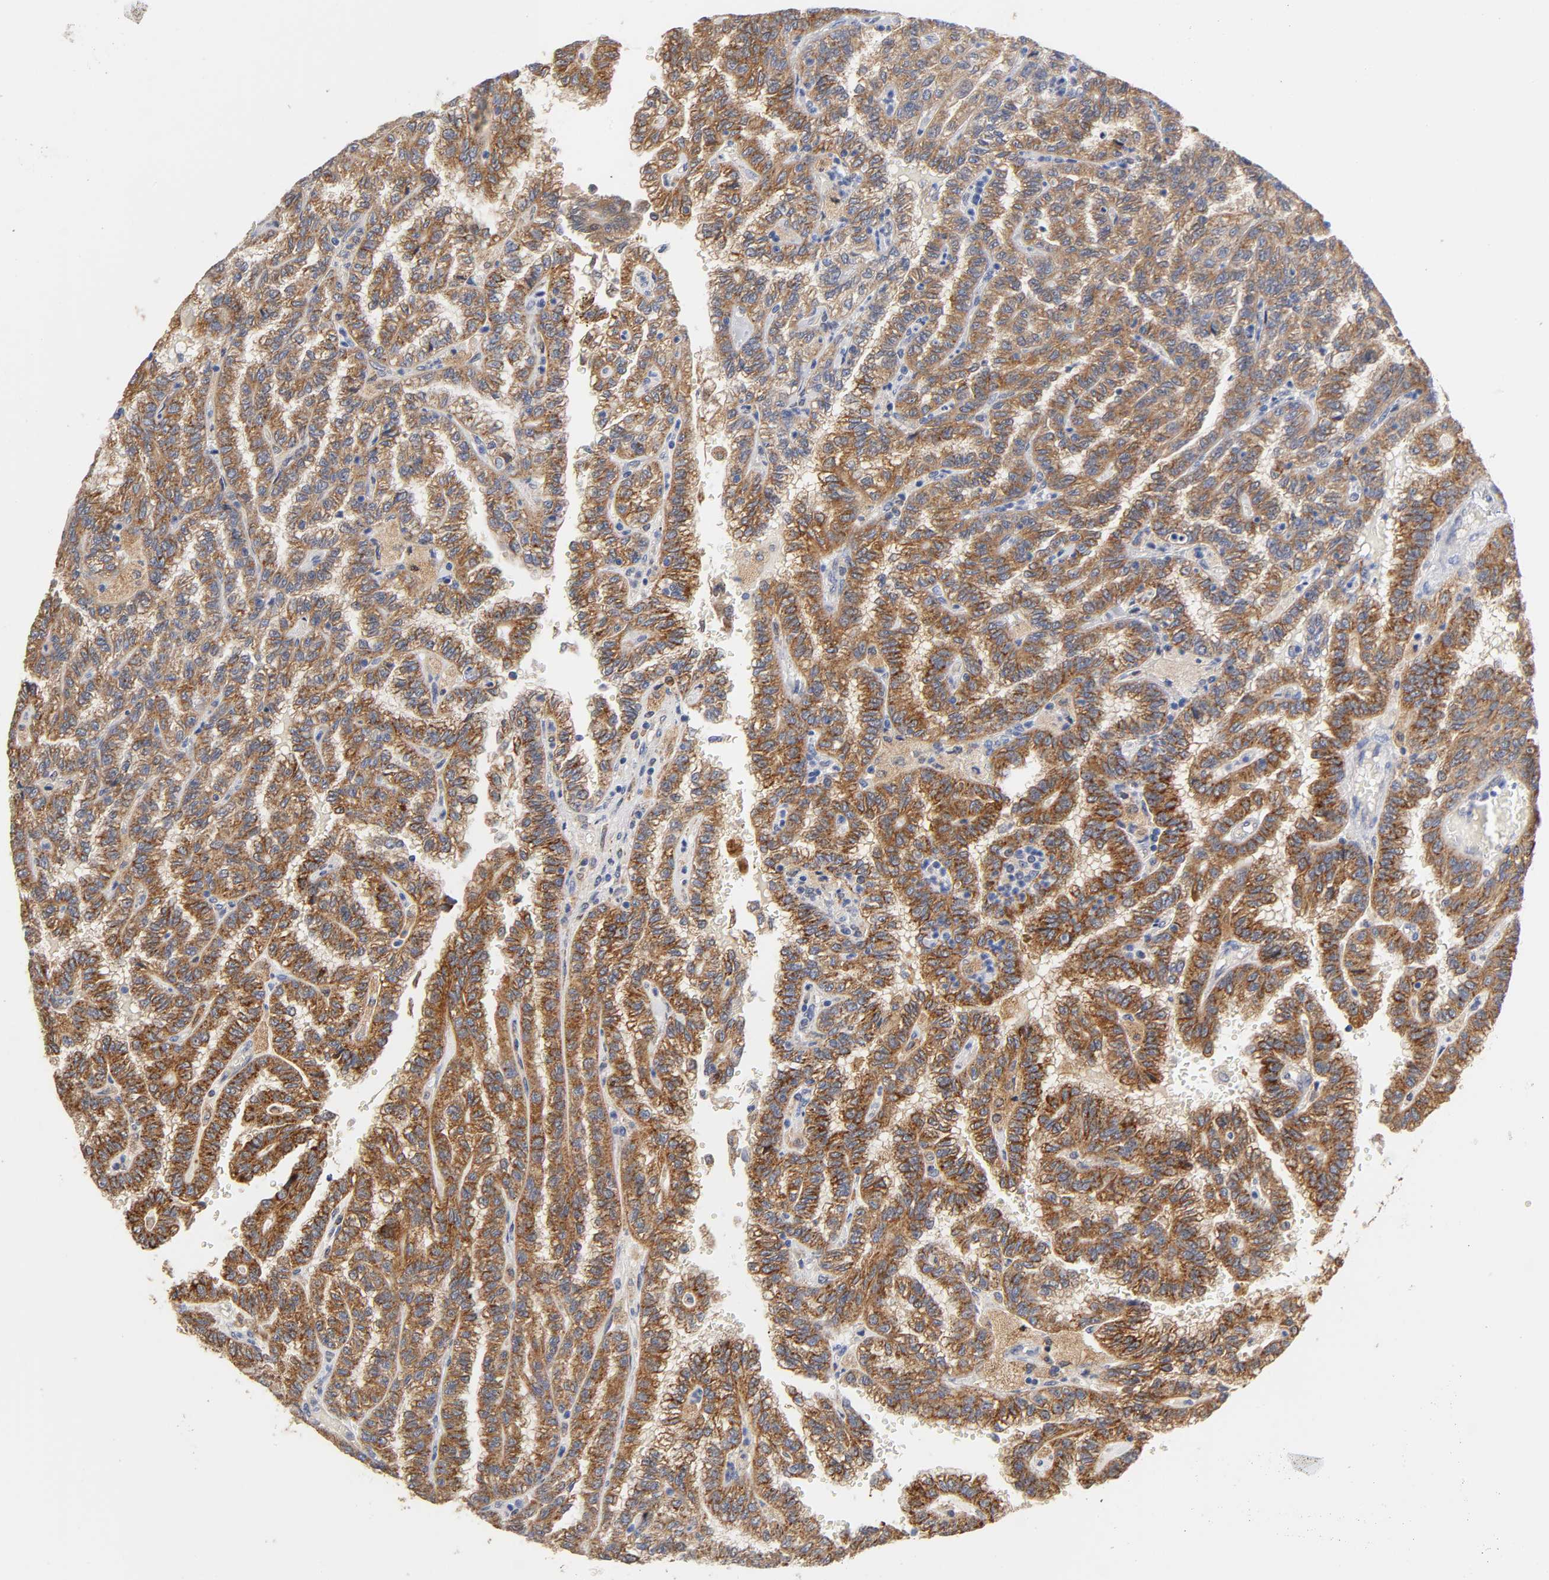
{"staining": {"intensity": "strong", "quantity": ">75%", "location": "cytoplasmic/membranous"}, "tissue": "renal cancer", "cell_type": "Tumor cells", "image_type": "cancer", "snomed": [{"axis": "morphology", "description": "Inflammation, NOS"}, {"axis": "morphology", "description": "Adenocarcinoma, NOS"}, {"axis": "topography", "description": "Kidney"}], "caption": "Renal adenocarcinoma tissue displays strong cytoplasmic/membranous staining in approximately >75% of tumor cells (IHC, brightfield microscopy, high magnification).", "gene": "ISG15", "patient": {"sex": "male", "age": 68}}